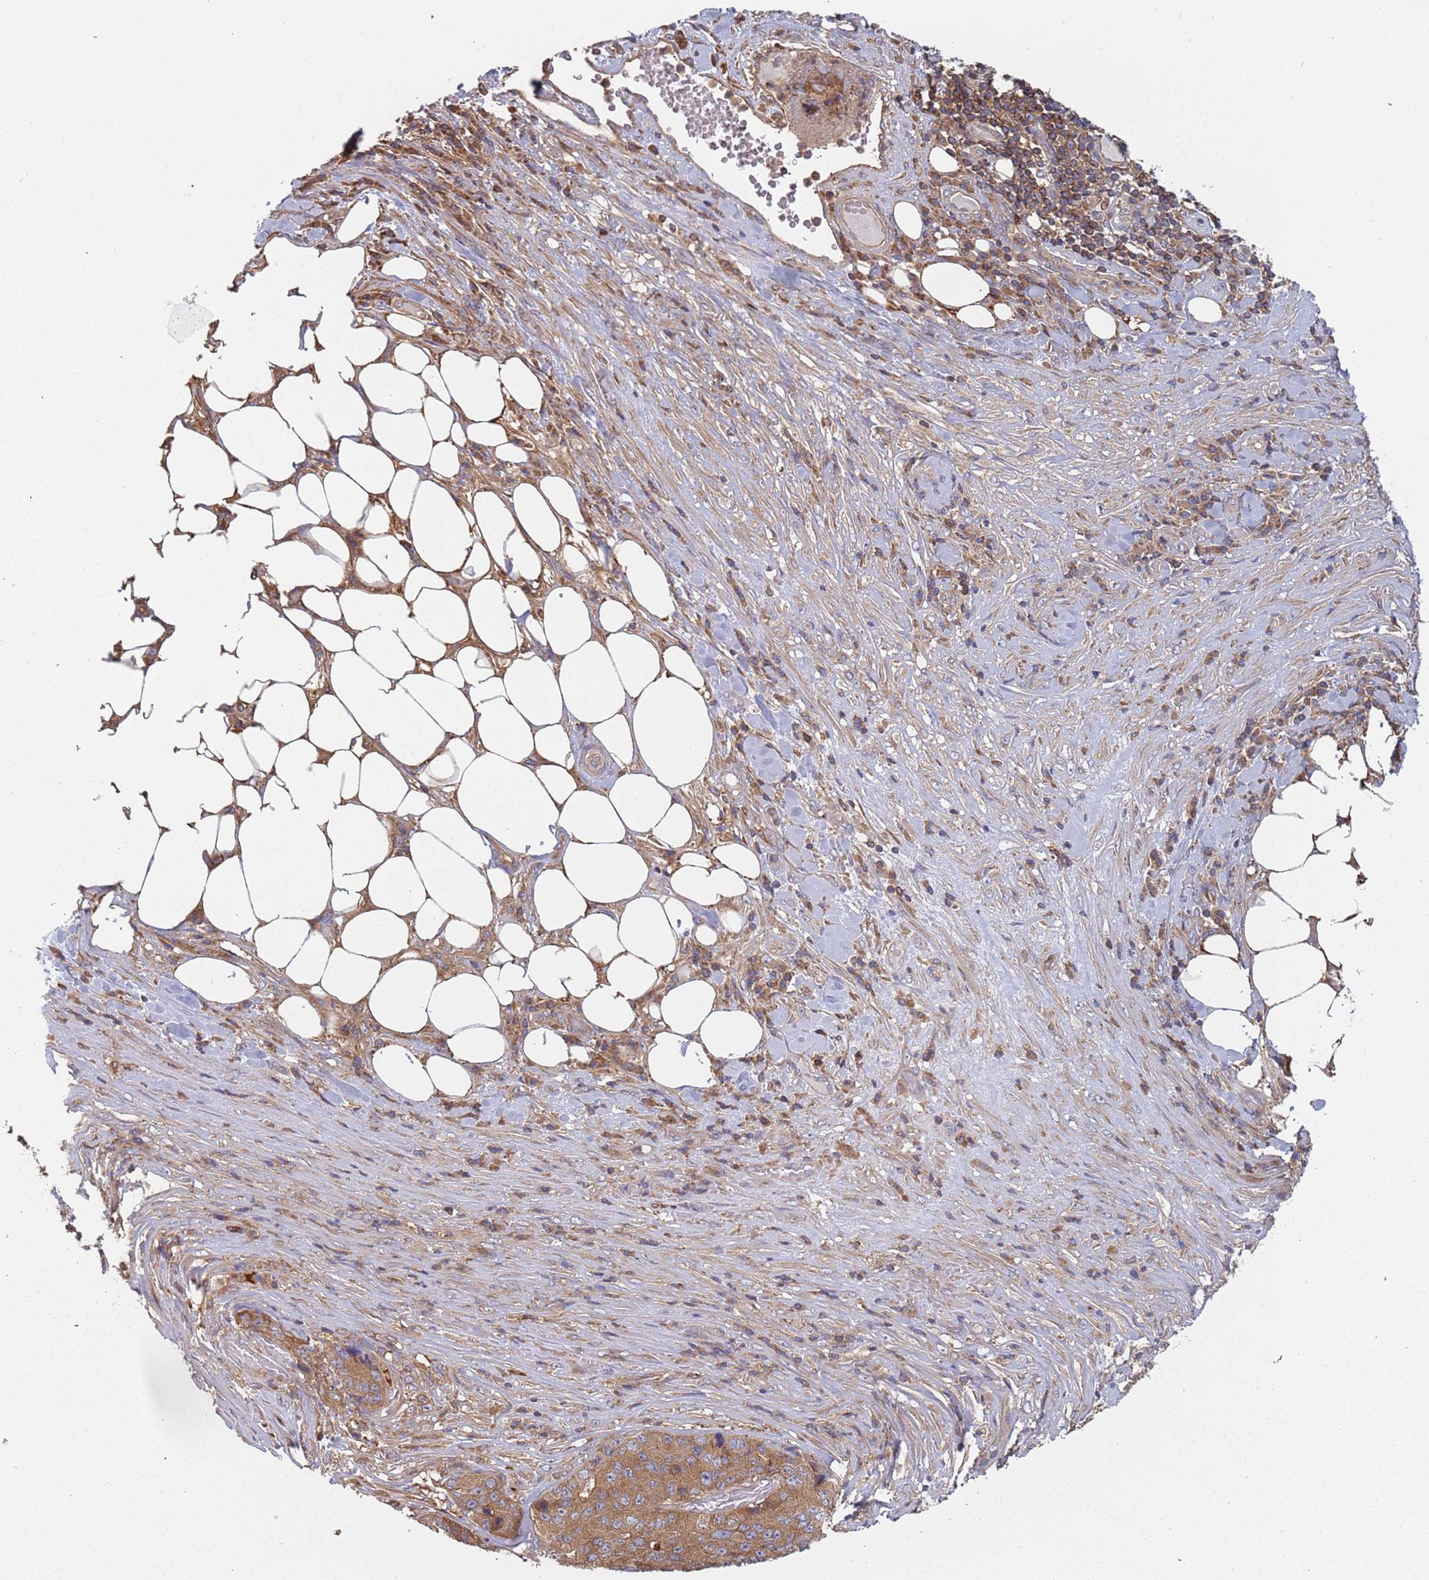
{"staining": {"intensity": "moderate", "quantity": ">75%", "location": "cytoplasmic/membranous"}, "tissue": "stomach cancer", "cell_type": "Tumor cells", "image_type": "cancer", "snomed": [{"axis": "morphology", "description": "Adenocarcinoma, NOS"}, {"axis": "topography", "description": "Stomach"}], "caption": "Brown immunohistochemical staining in human stomach adenocarcinoma displays moderate cytoplasmic/membranous expression in approximately >75% of tumor cells.", "gene": "GDI2", "patient": {"sex": "male", "age": 71}}